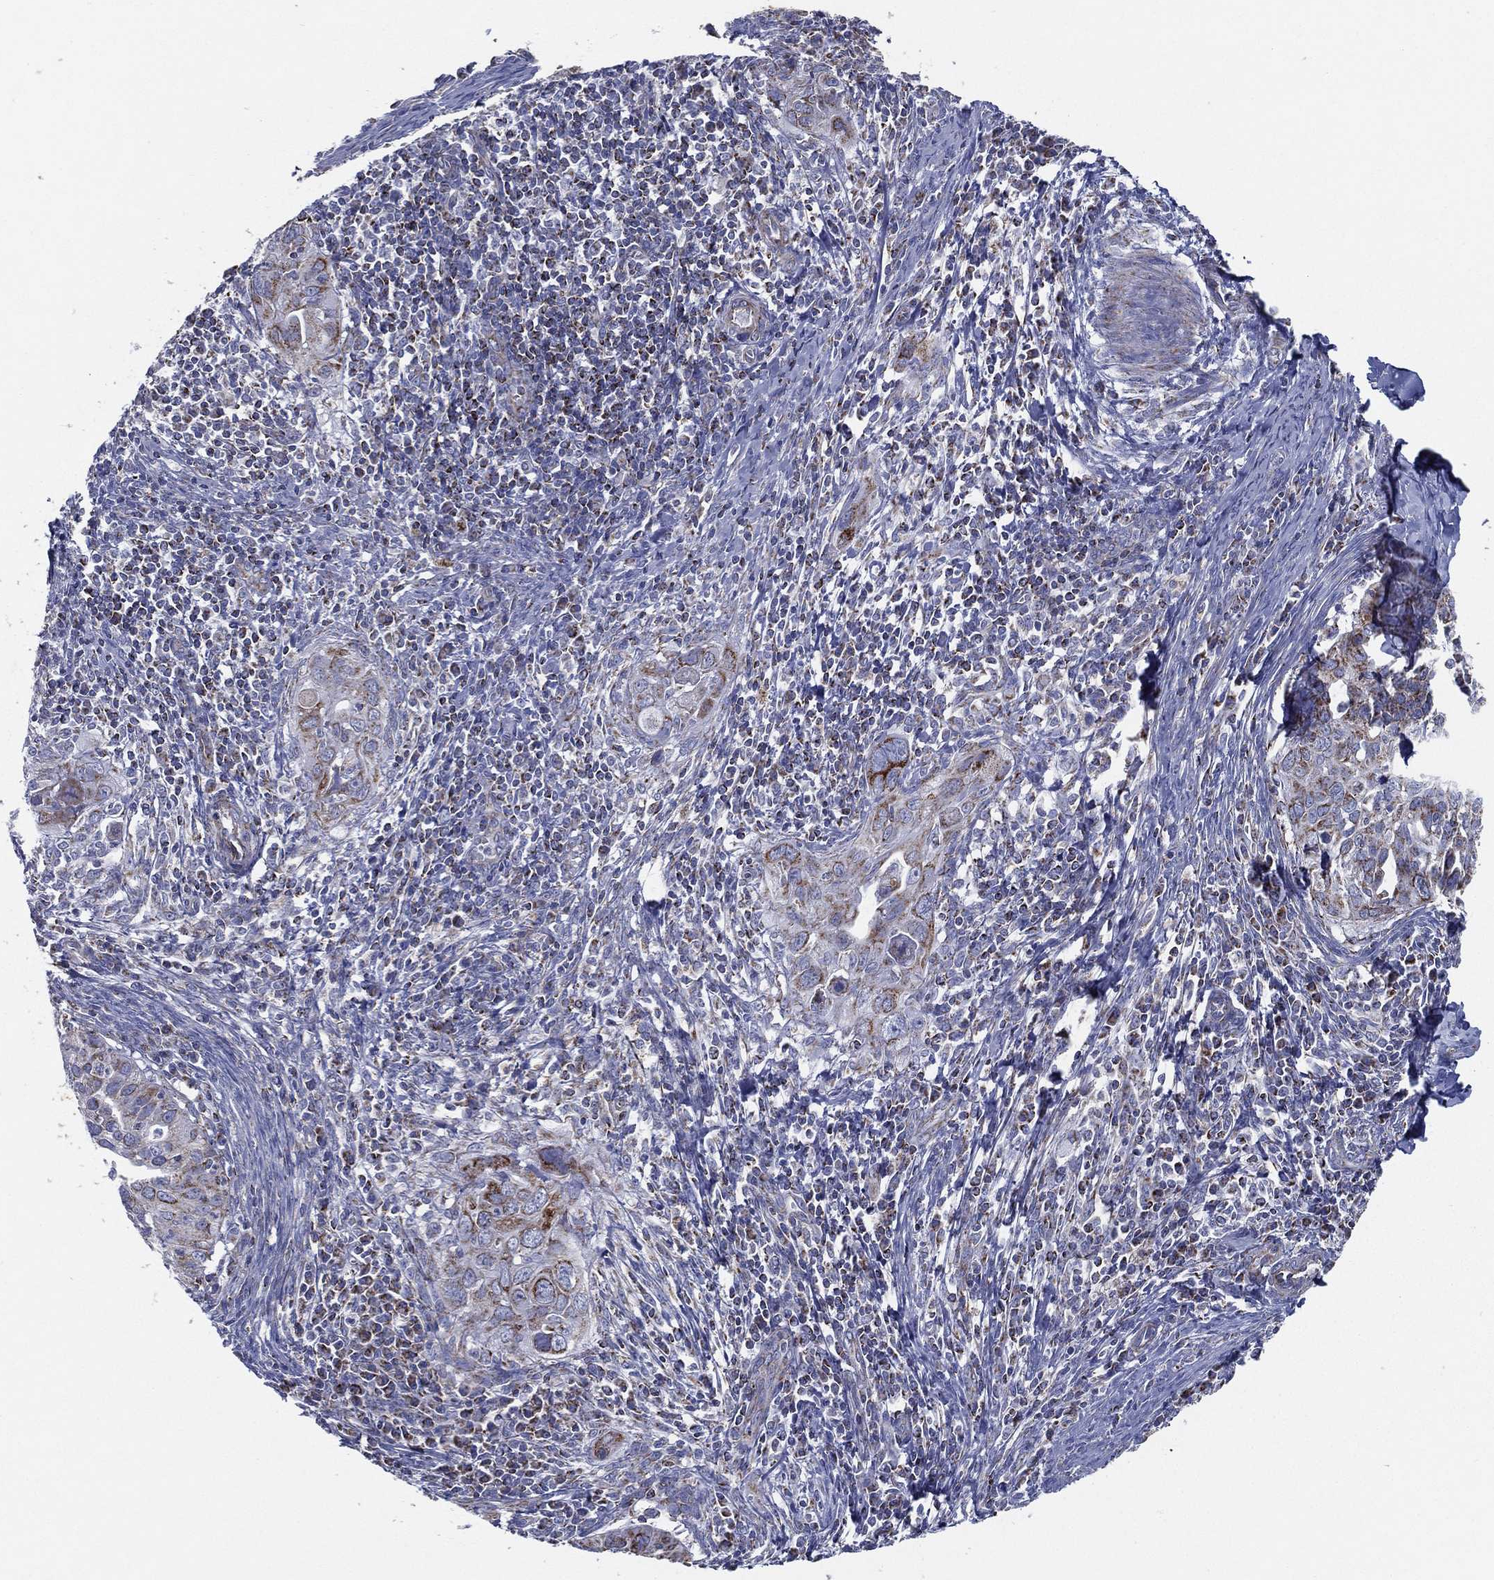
{"staining": {"intensity": "moderate", "quantity": "<25%", "location": "cytoplasmic/membranous"}, "tissue": "cervical cancer", "cell_type": "Tumor cells", "image_type": "cancer", "snomed": [{"axis": "morphology", "description": "Squamous cell carcinoma, NOS"}, {"axis": "topography", "description": "Cervix"}], "caption": "Immunohistochemical staining of human cervical cancer (squamous cell carcinoma) reveals low levels of moderate cytoplasmic/membranous positivity in about <25% of tumor cells.", "gene": "SFXN1", "patient": {"sex": "female", "age": 26}}